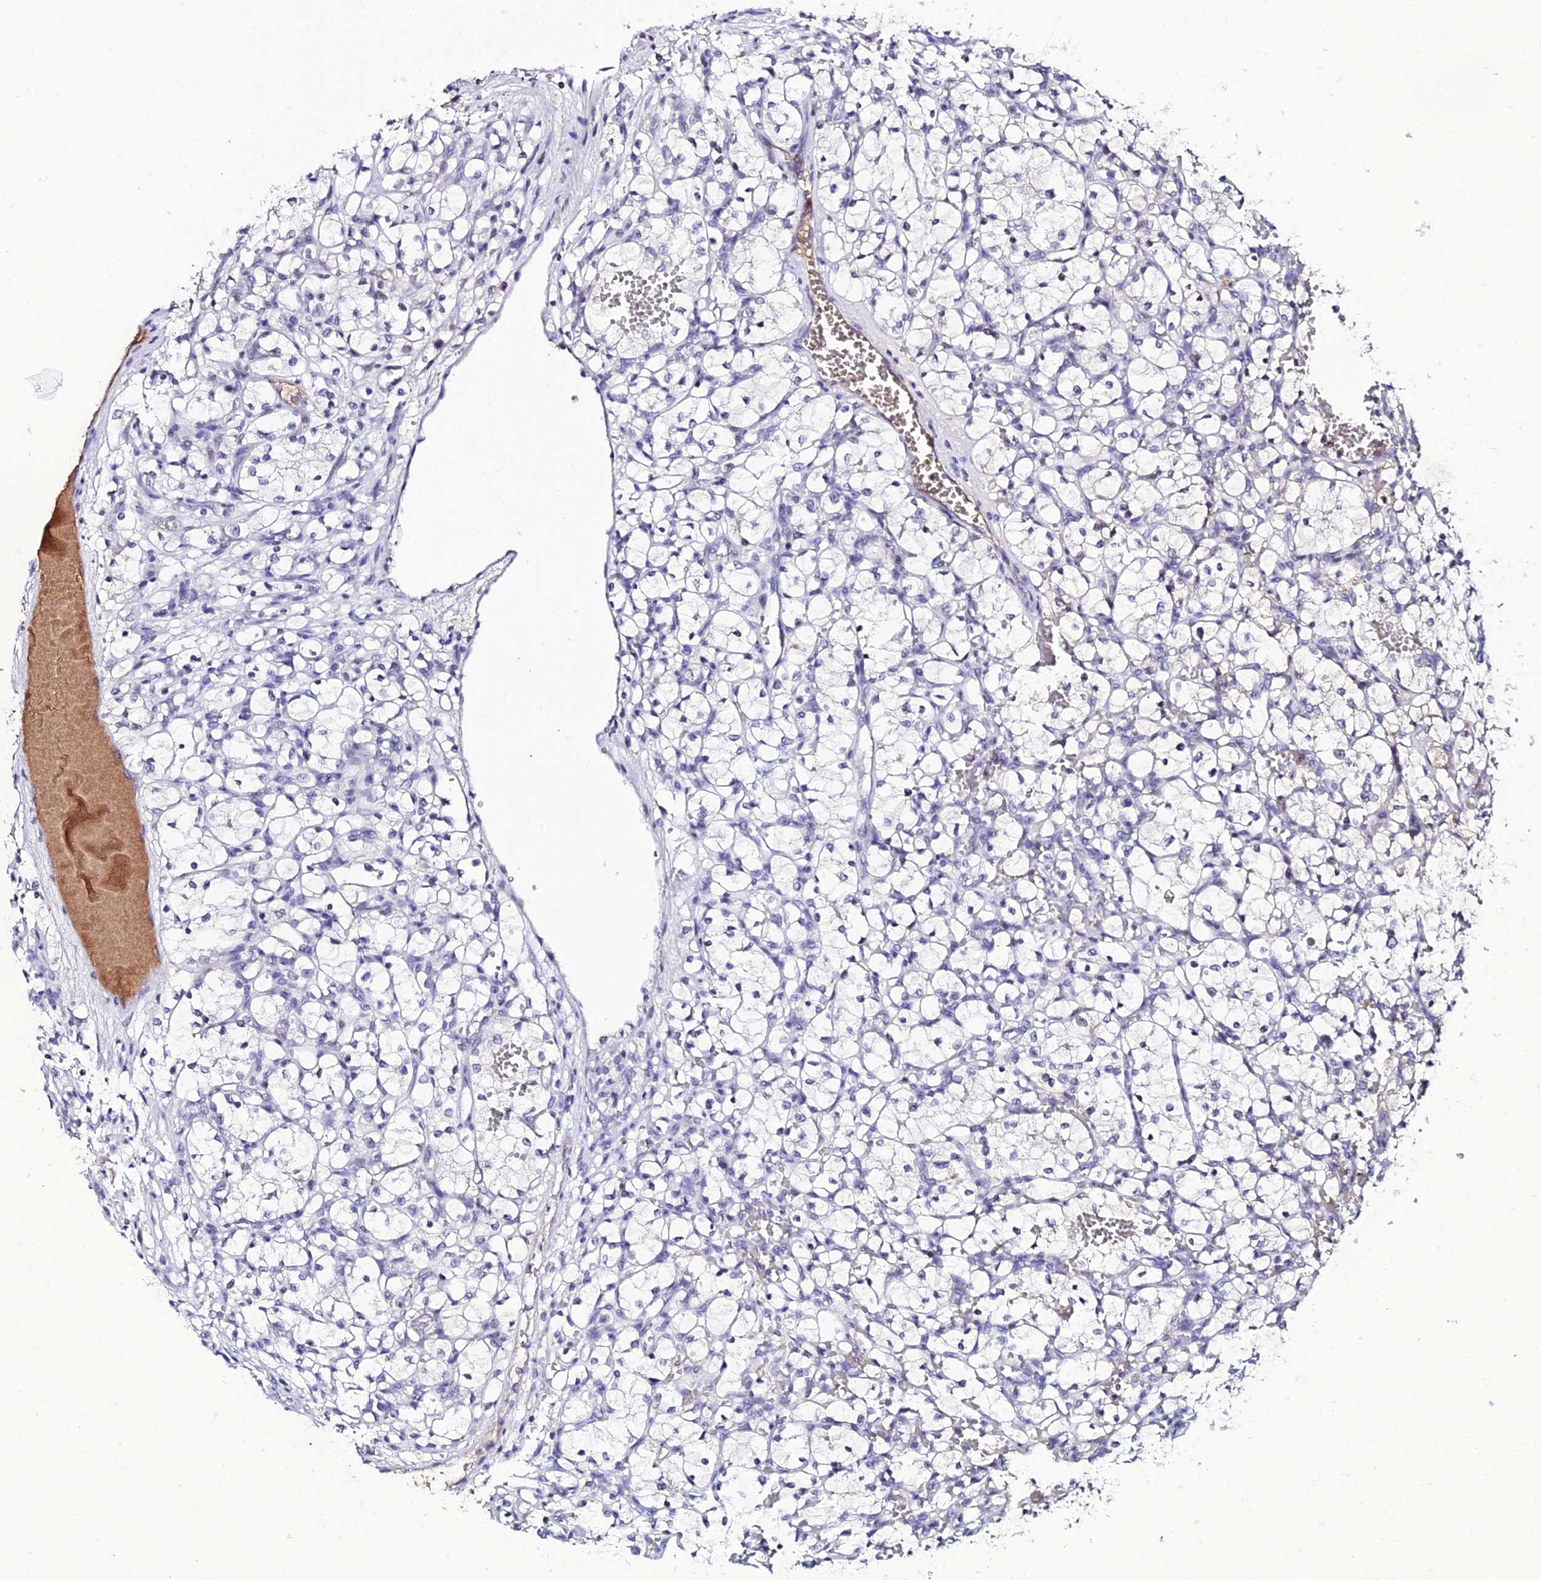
{"staining": {"intensity": "negative", "quantity": "none", "location": "none"}, "tissue": "renal cancer", "cell_type": "Tumor cells", "image_type": "cancer", "snomed": [{"axis": "morphology", "description": "Adenocarcinoma, NOS"}, {"axis": "topography", "description": "Kidney"}], "caption": "Immunohistochemistry (IHC) histopathology image of neoplastic tissue: human renal cancer (adenocarcinoma) stained with DAB (3,3'-diaminobenzidine) exhibits no significant protein expression in tumor cells. (DAB immunohistochemistry (IHC), high magnification).", "gene": "DEFB132", "patient": {"sex": "female", "age": 69}}